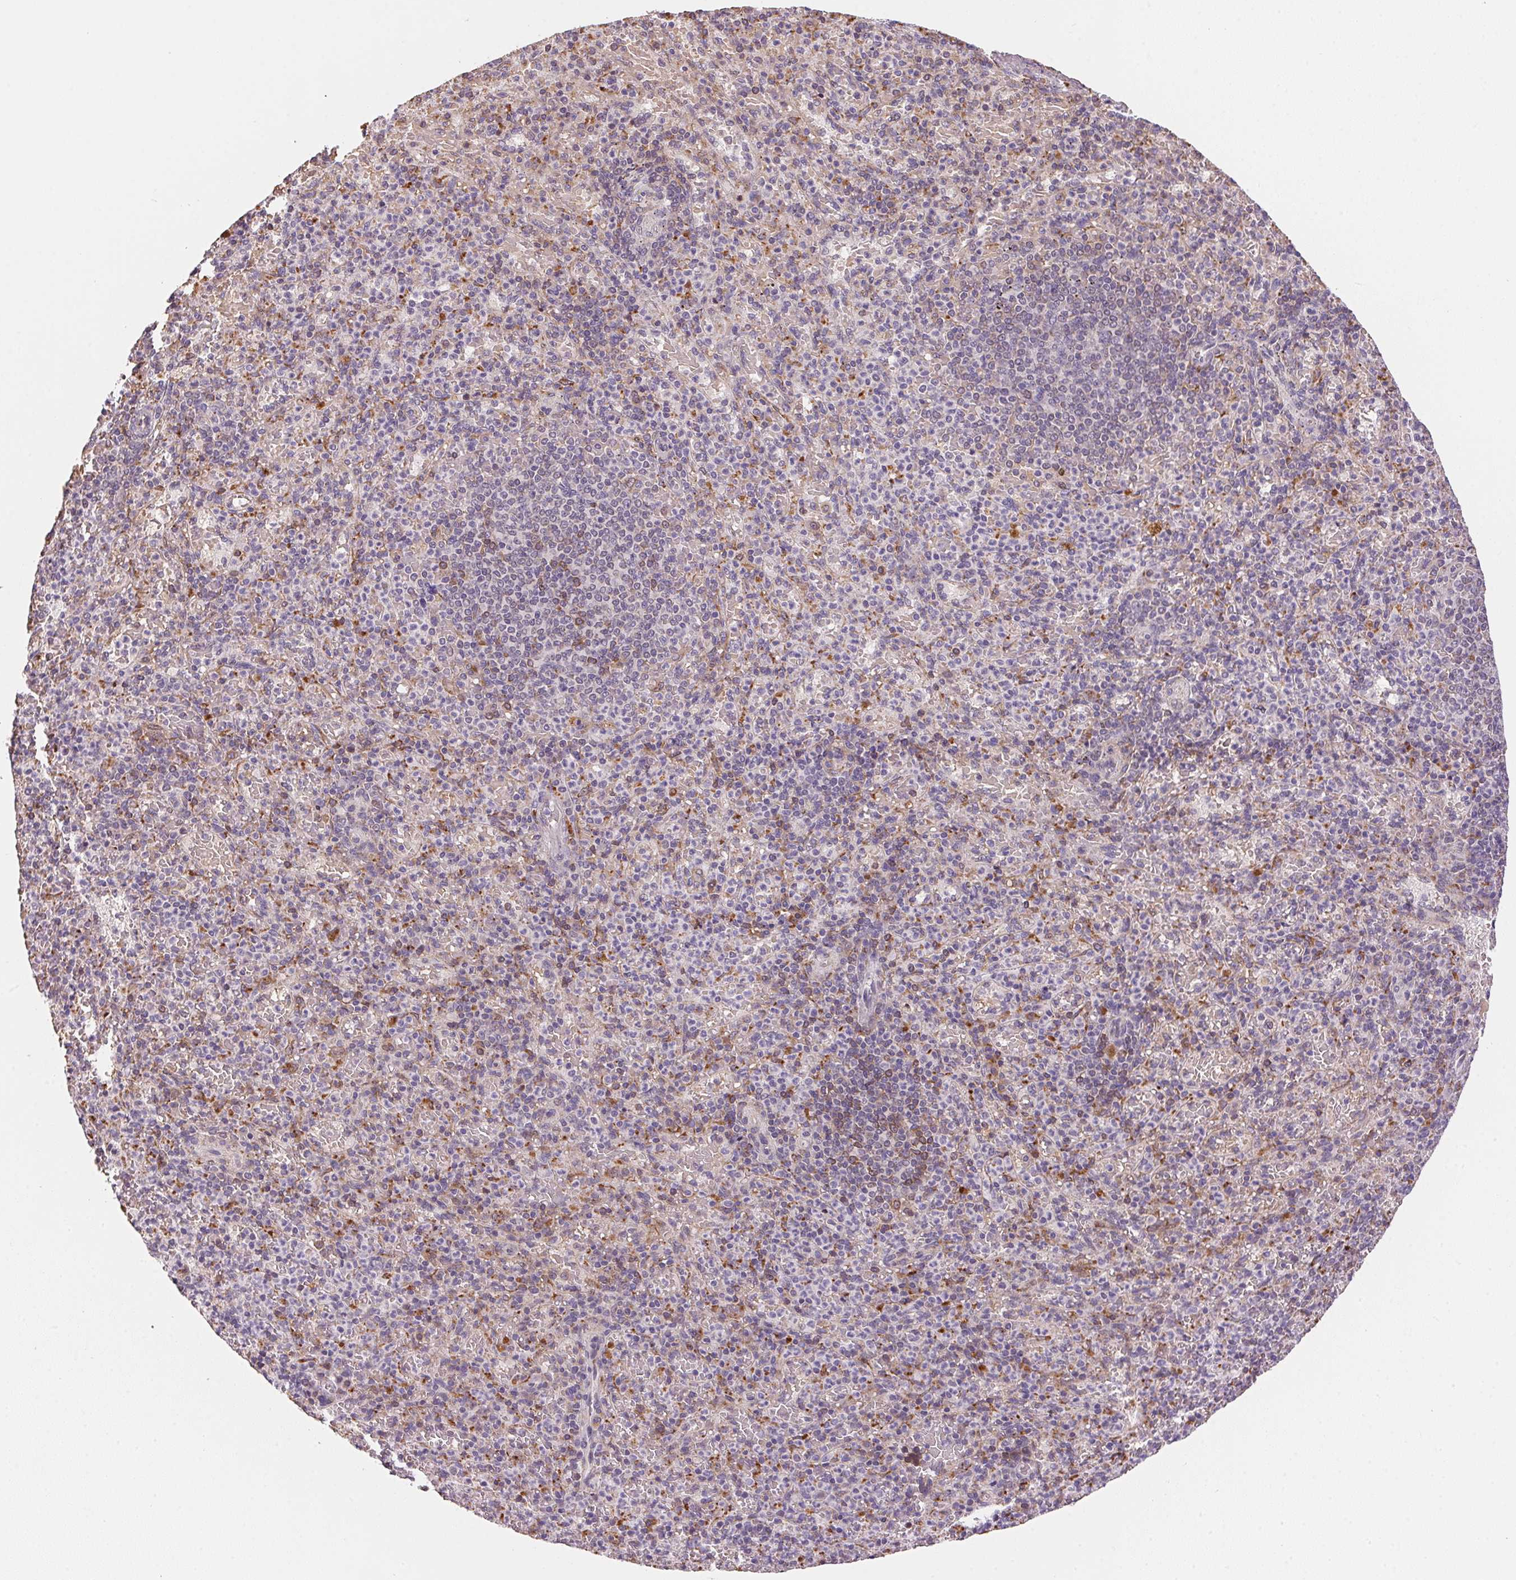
{"staining": {"intensity": "negative", "quantity": "none", "location": "none"}, "tissue": "spleen", "cell_type": "Cells in red pulp", "image_type": "normal", "snomed": [{"axis": "morphology", "description": "Normal tissue, NOS"}, {"axis": "topography", "description": "Spleen"}], "caption": "Spleen was stained to show a protein in brown. There is no significant positivity in cells in red pulp. (DAB (3,3'-diaminobenzidine) immunohistochemistry visualized using brightfield microscopy, high magnification).", "gene": "METTL13", "patient": {"sex": "female", "age": 74}}